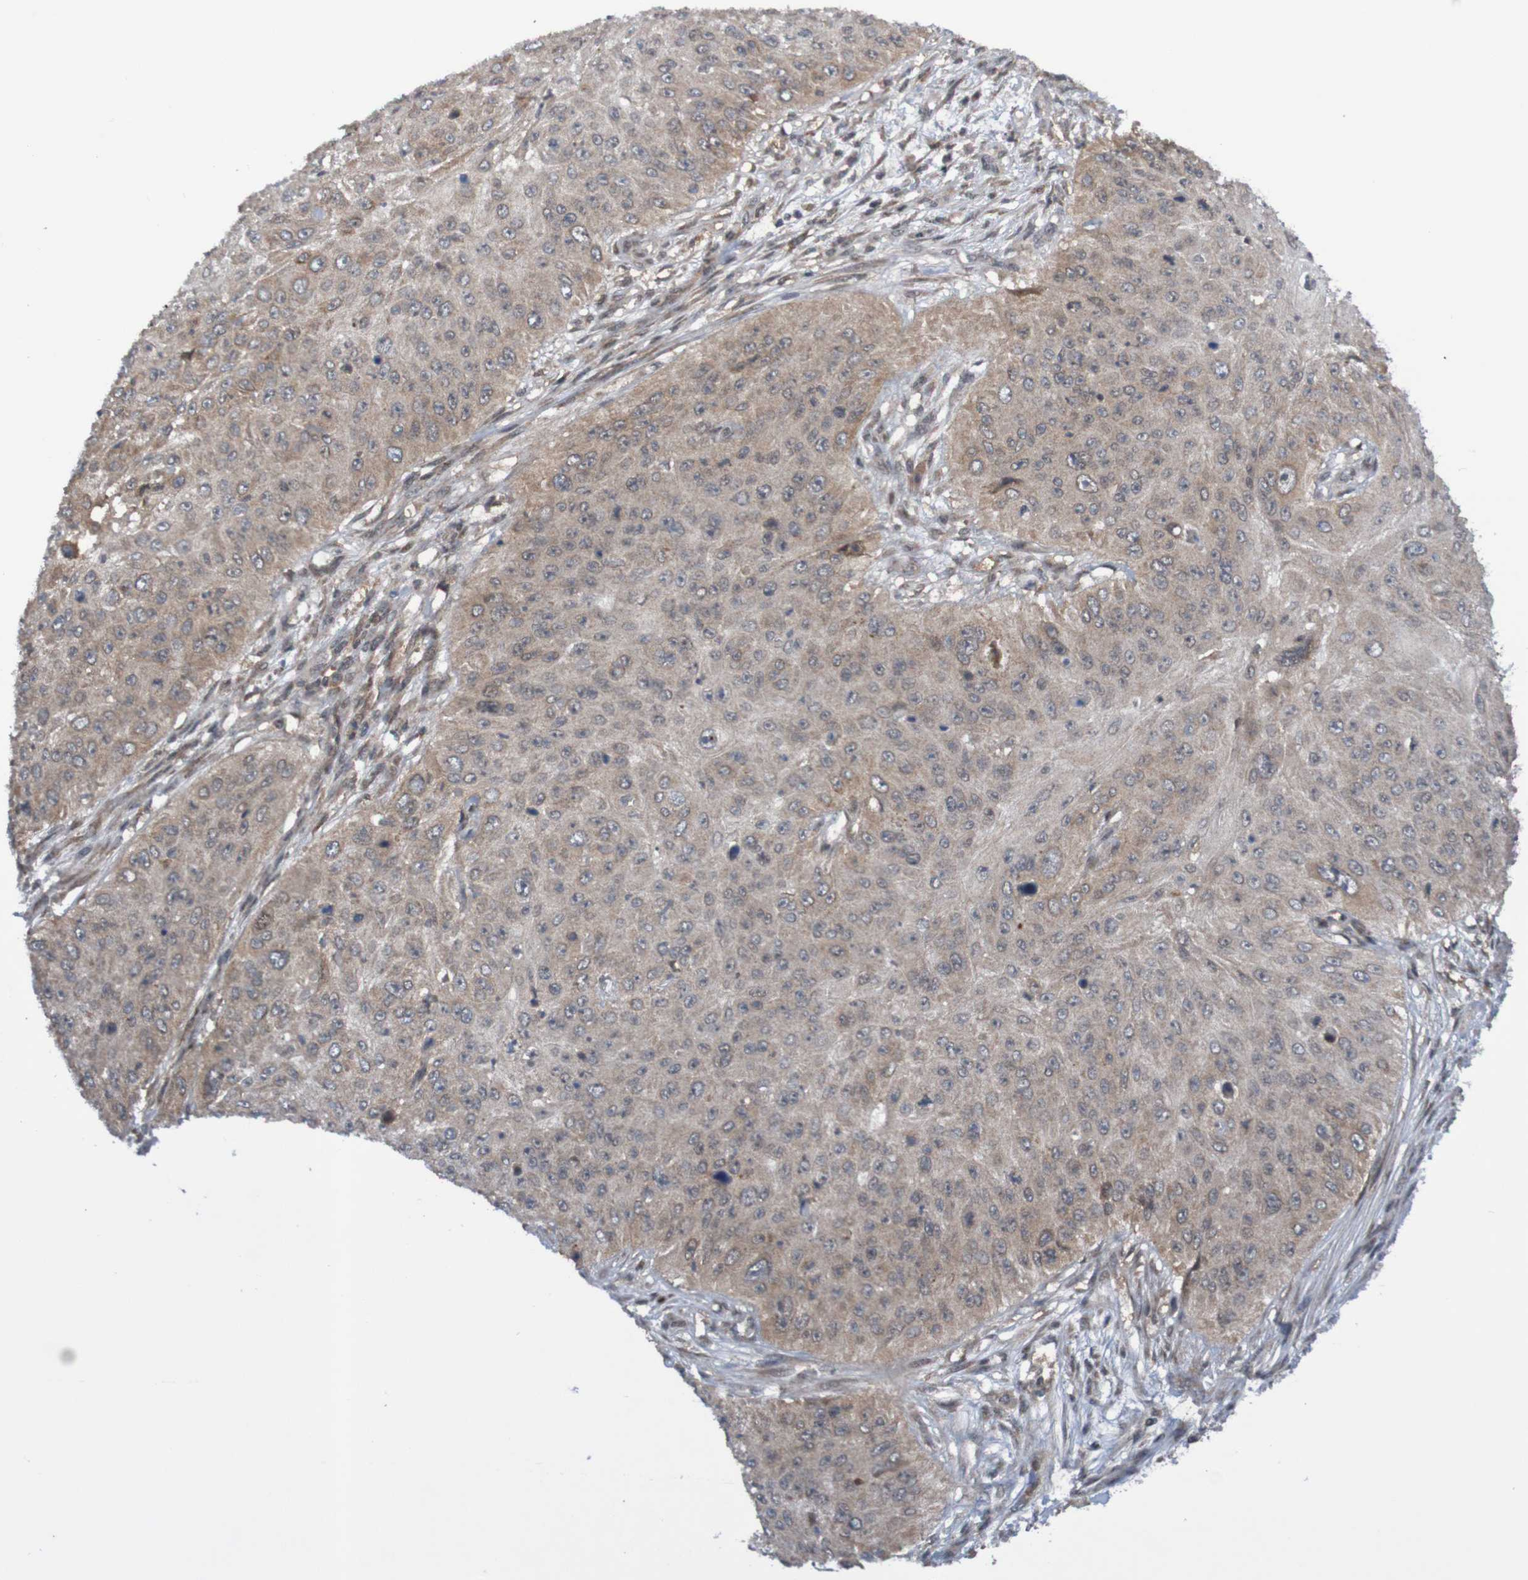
{"staining": {"intensity": "weak", "quantity": ">75%", "location": "cytoplasmic/membranous"}, "tissue": "skin cancer", "cell_type": "Tumor cells", "image_type": "cancer", "snomed": [{"axis": "morphology", "description": "Squamous cell carcinoma, NOS"}, {"axis": "topography", "description": "Skin"}], "caption": "Protein staining demonstrates weak cytoplasmic/membranous expression in about >75% of tumor cells in skin cancer (squamous cell carcinoma). The protein is stained brown, and the nuclei are stained in blue (DAB (3,3'-diaminobenzidine) IHC with brightfield microscopy, high magnification).", "gene": "ITLN1", "patient": {"sex": "female", "age": 80}}